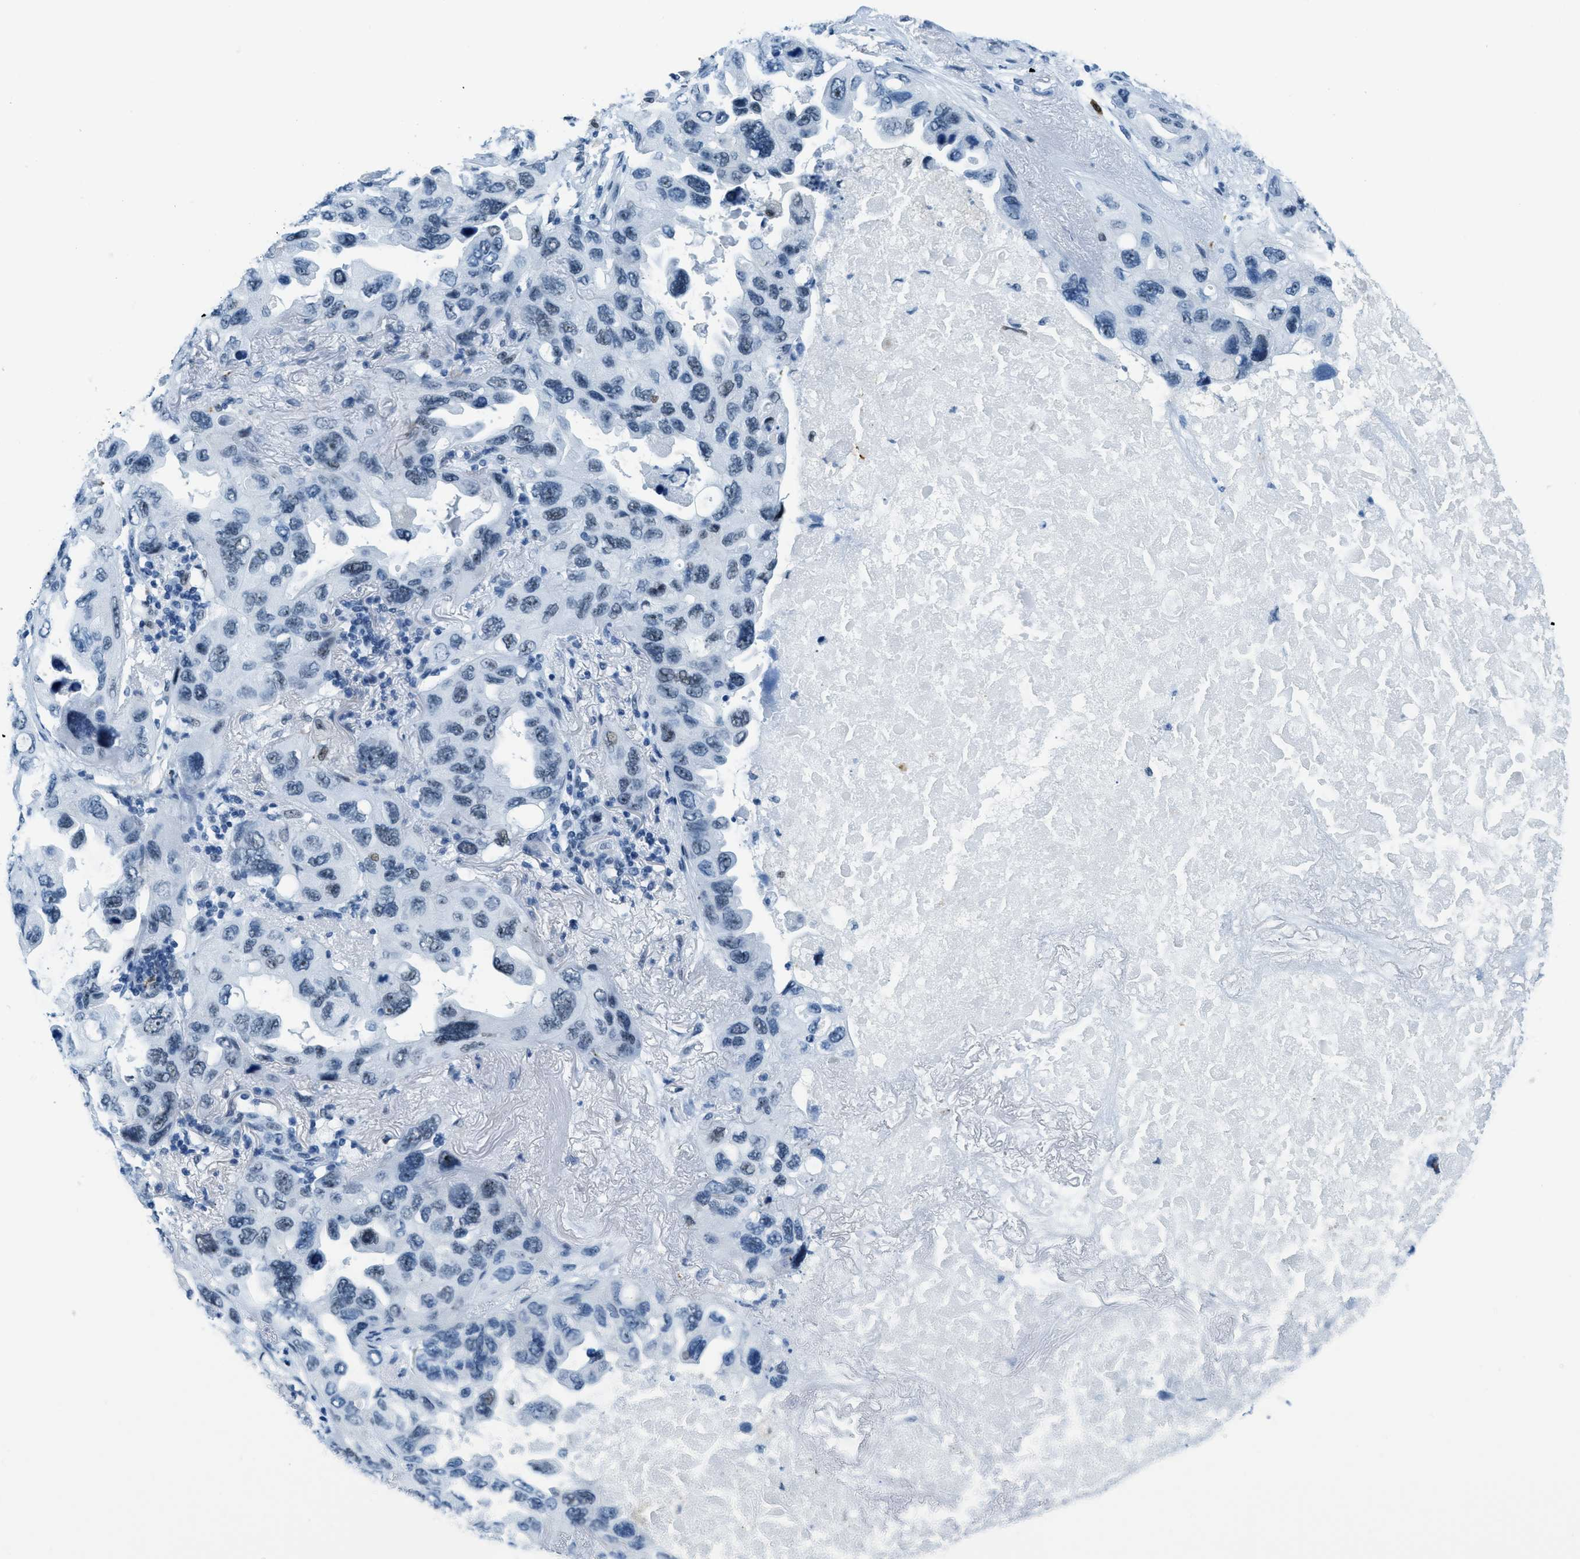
{"staining": {"intensity": "weak", "quantity": "<25%", "location": "nuclear"}, "tissue": "lung cancer", "cell_type": "Tumor cells", "image_type": "cancer", "snomed": [{"axis": "morphology", "description": "Squamous cell carcinoma, NOS"}, {"axis": "topography", "description": "Lung"}], "caption": "Protein analysis of lung squamous cell carcinoma exhibits no significant positivity in tumor cells.", "gene": "PLA2G2A", "patient": {"sex": "female", "age": 73}}